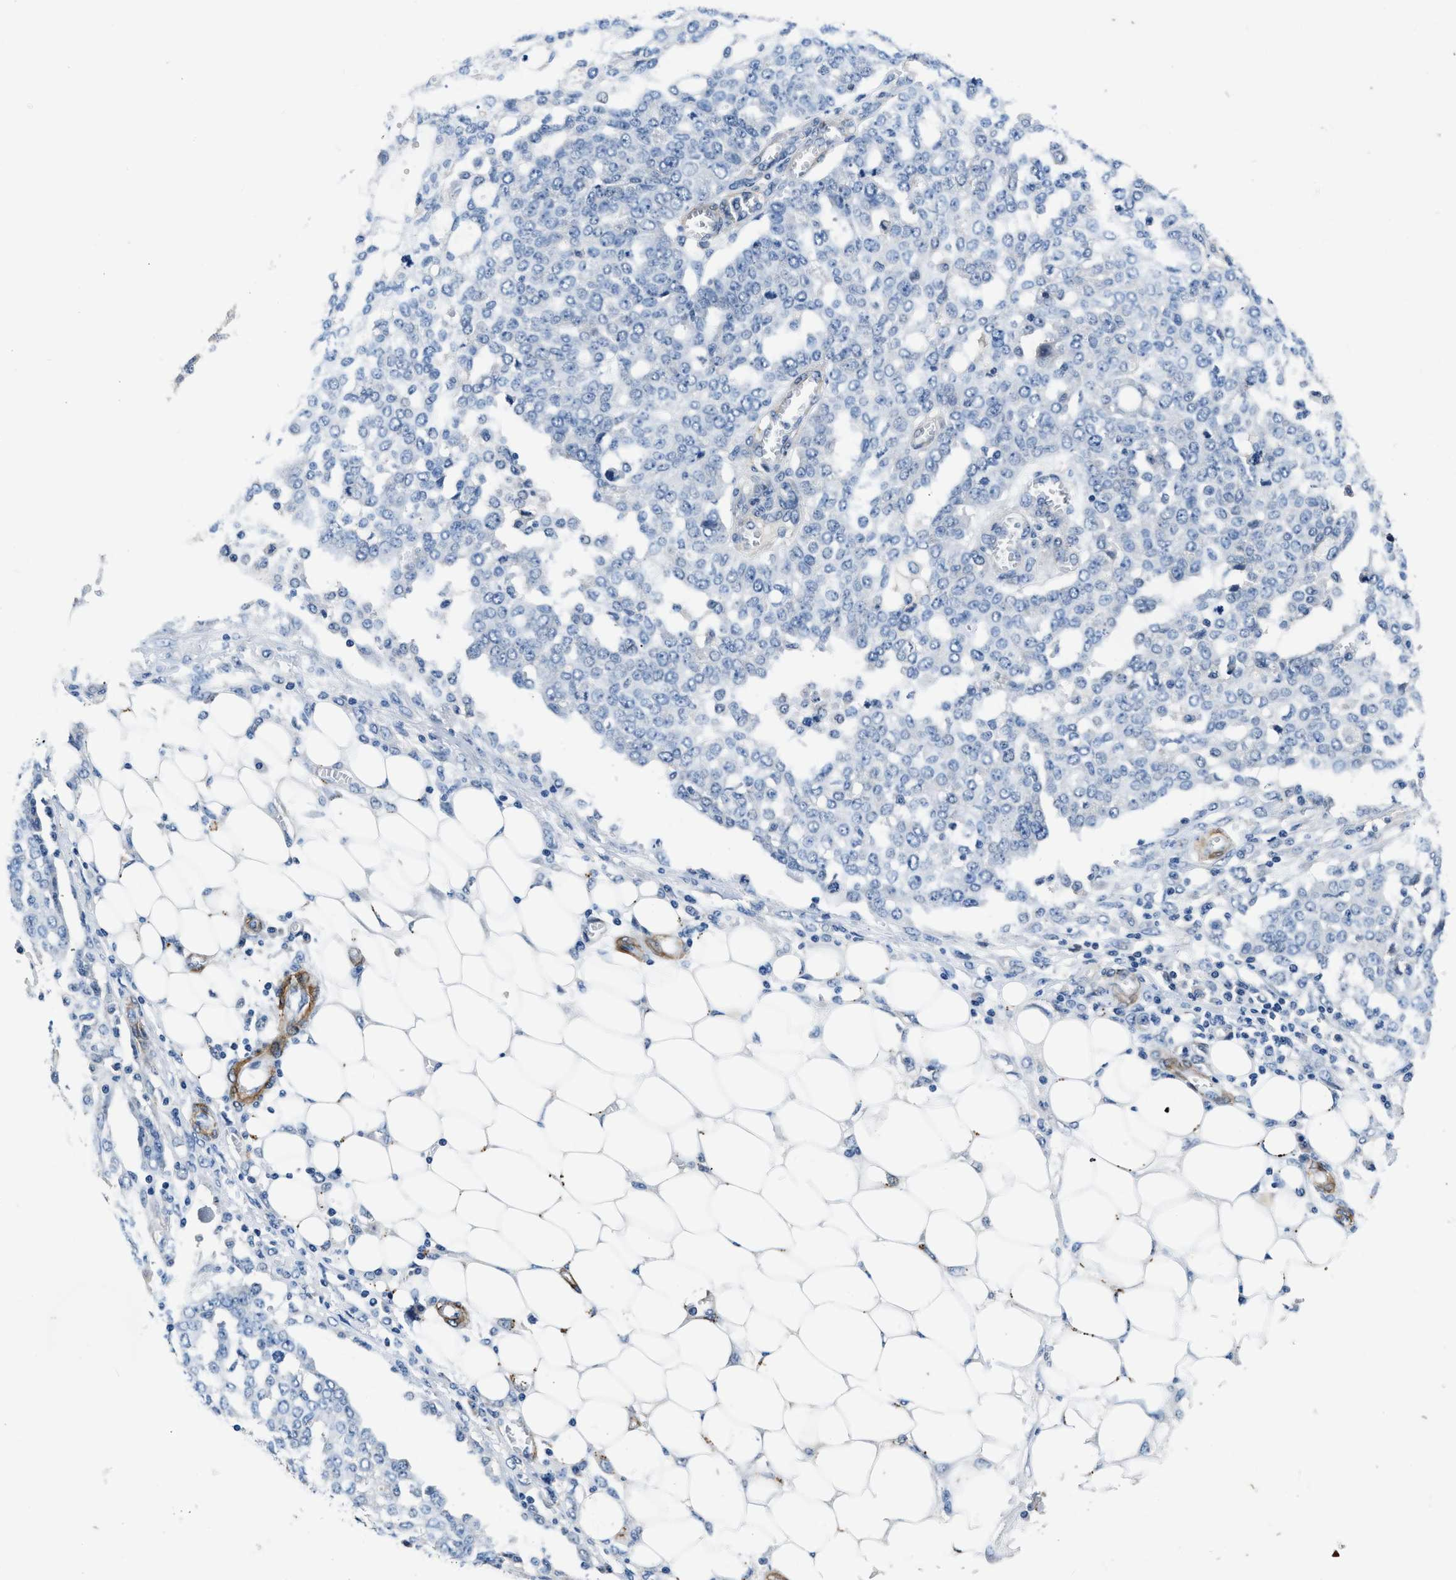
{"staining": {"intensity": "negative", "quantity": "none", "location": "none"}, "tissue": "ovarian cancer", "cell_type": "Tumor cells", "image_type": "cancer", "snomed": [{"axis": "morphology", "description": "Cystadenocarcinoma, serous, NOS"}, {"axis": "topography", "description": "Soft tissue"}, {"axis": "topography", "description": "Ovary"}], "caption": "The immunohistochemistry (IHC) photomicrograph has no significant positivity in tumor cells of ovarian serous cystadenocarcinoma tissue.", "gene": "LANCL2", "patient": {"sex": "female", "age": 57}}